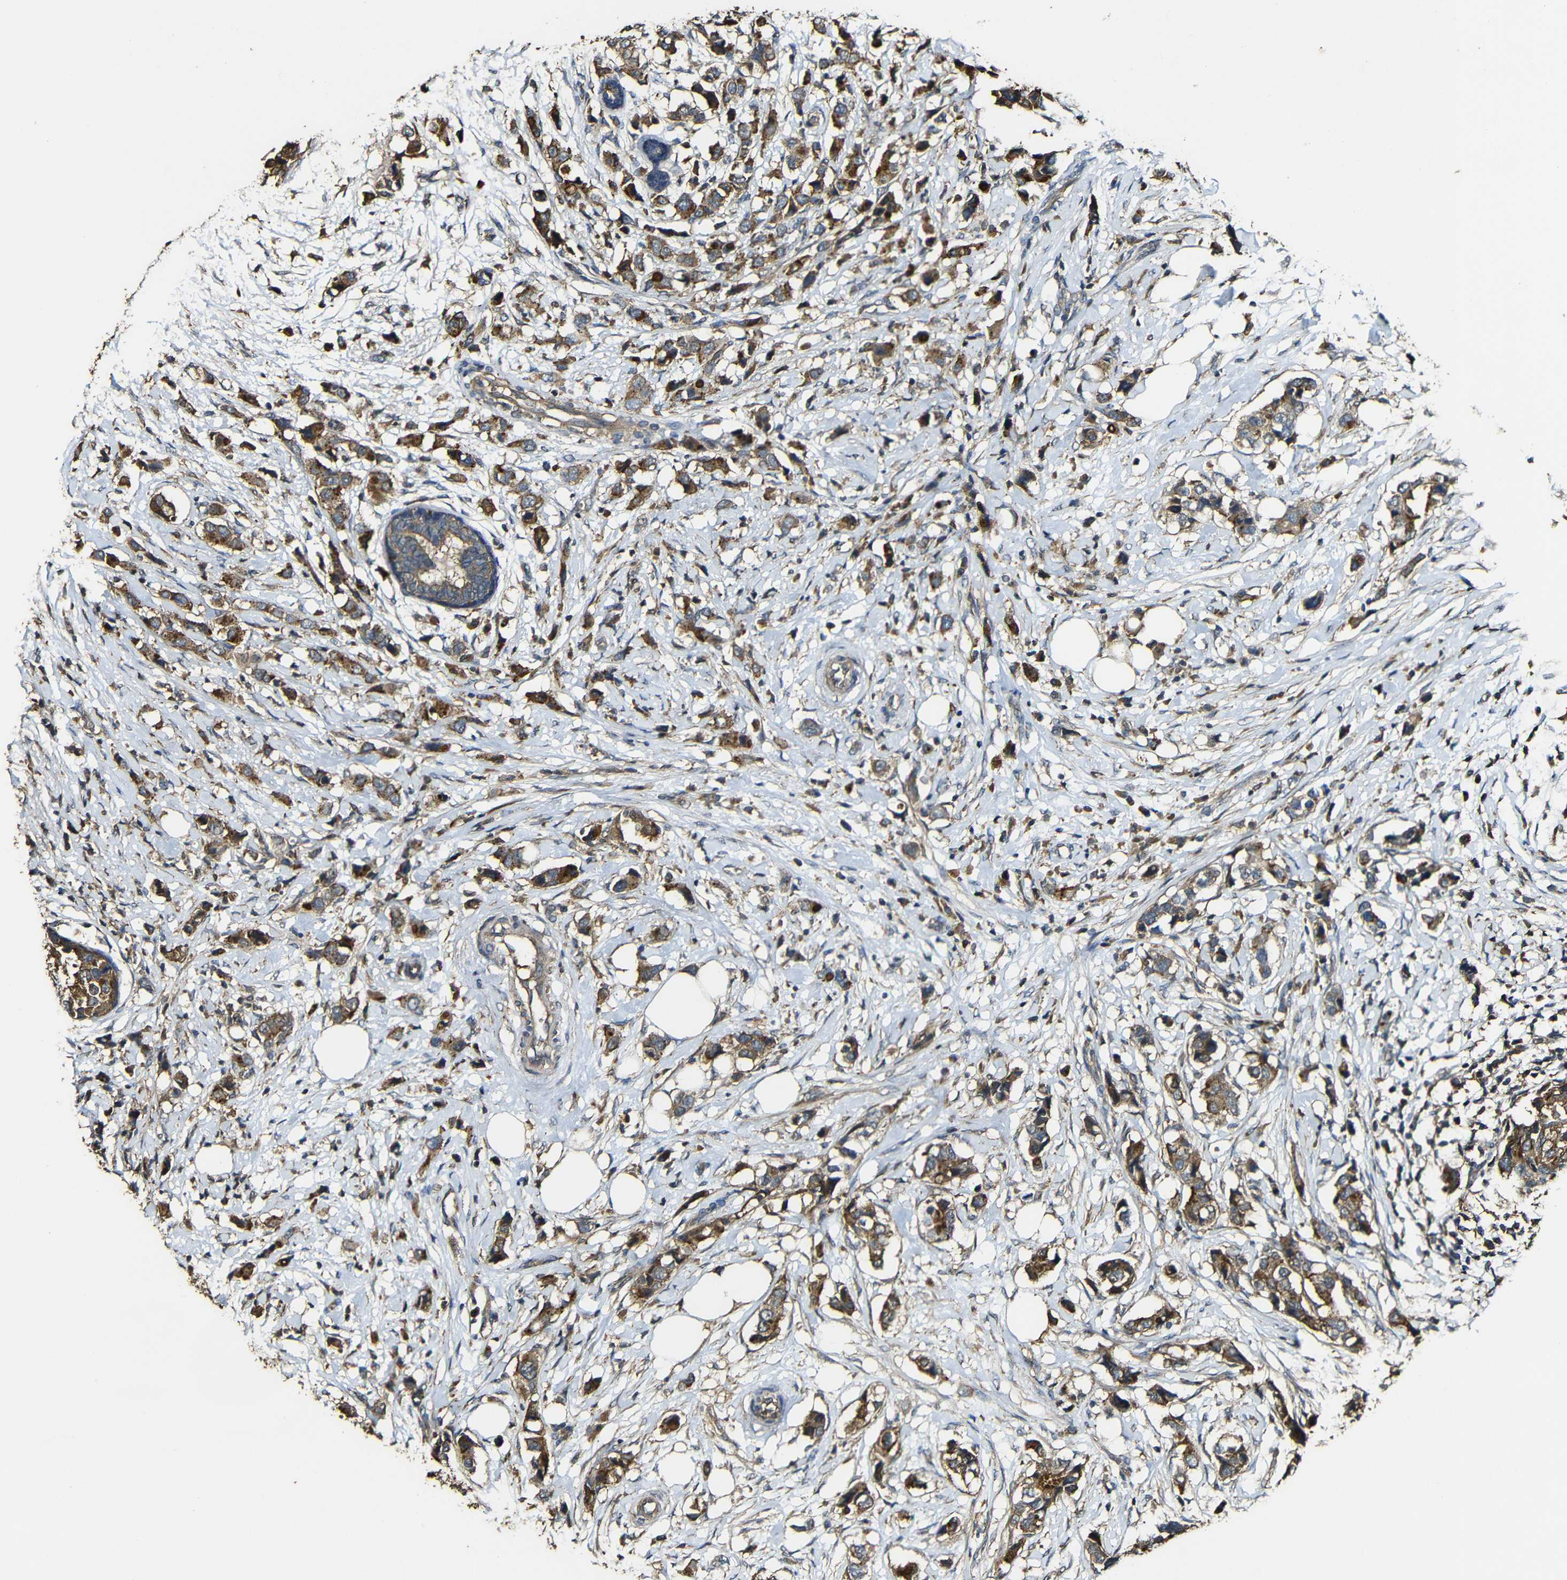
{"staining": {"intensity": "strong", "quantity": ">75%", "location": "cytoplasmic/membranous"}, "tissue": "breast cancer", "cell_type": "Tumor cells", "image_type": "cancer", "snomed": [{"axis": "morphology", "description": "Normal tissue, NOS"}, {"axis": "morphology", "description": "Duct carcinoma"}, {"axis": "topography", "description": "Breast"}], "caption": "Immunohistochemistry (IHC) histopathology image of human breast cancer (infiltrating ductal carcinoma) stained for a protein (brown), which displays high levels of strong cytoplasmic/membranous expression in approximately >75% of tumor cells.", "gene": "CASP8", "patient": {"sex": "female", "age": 50}}